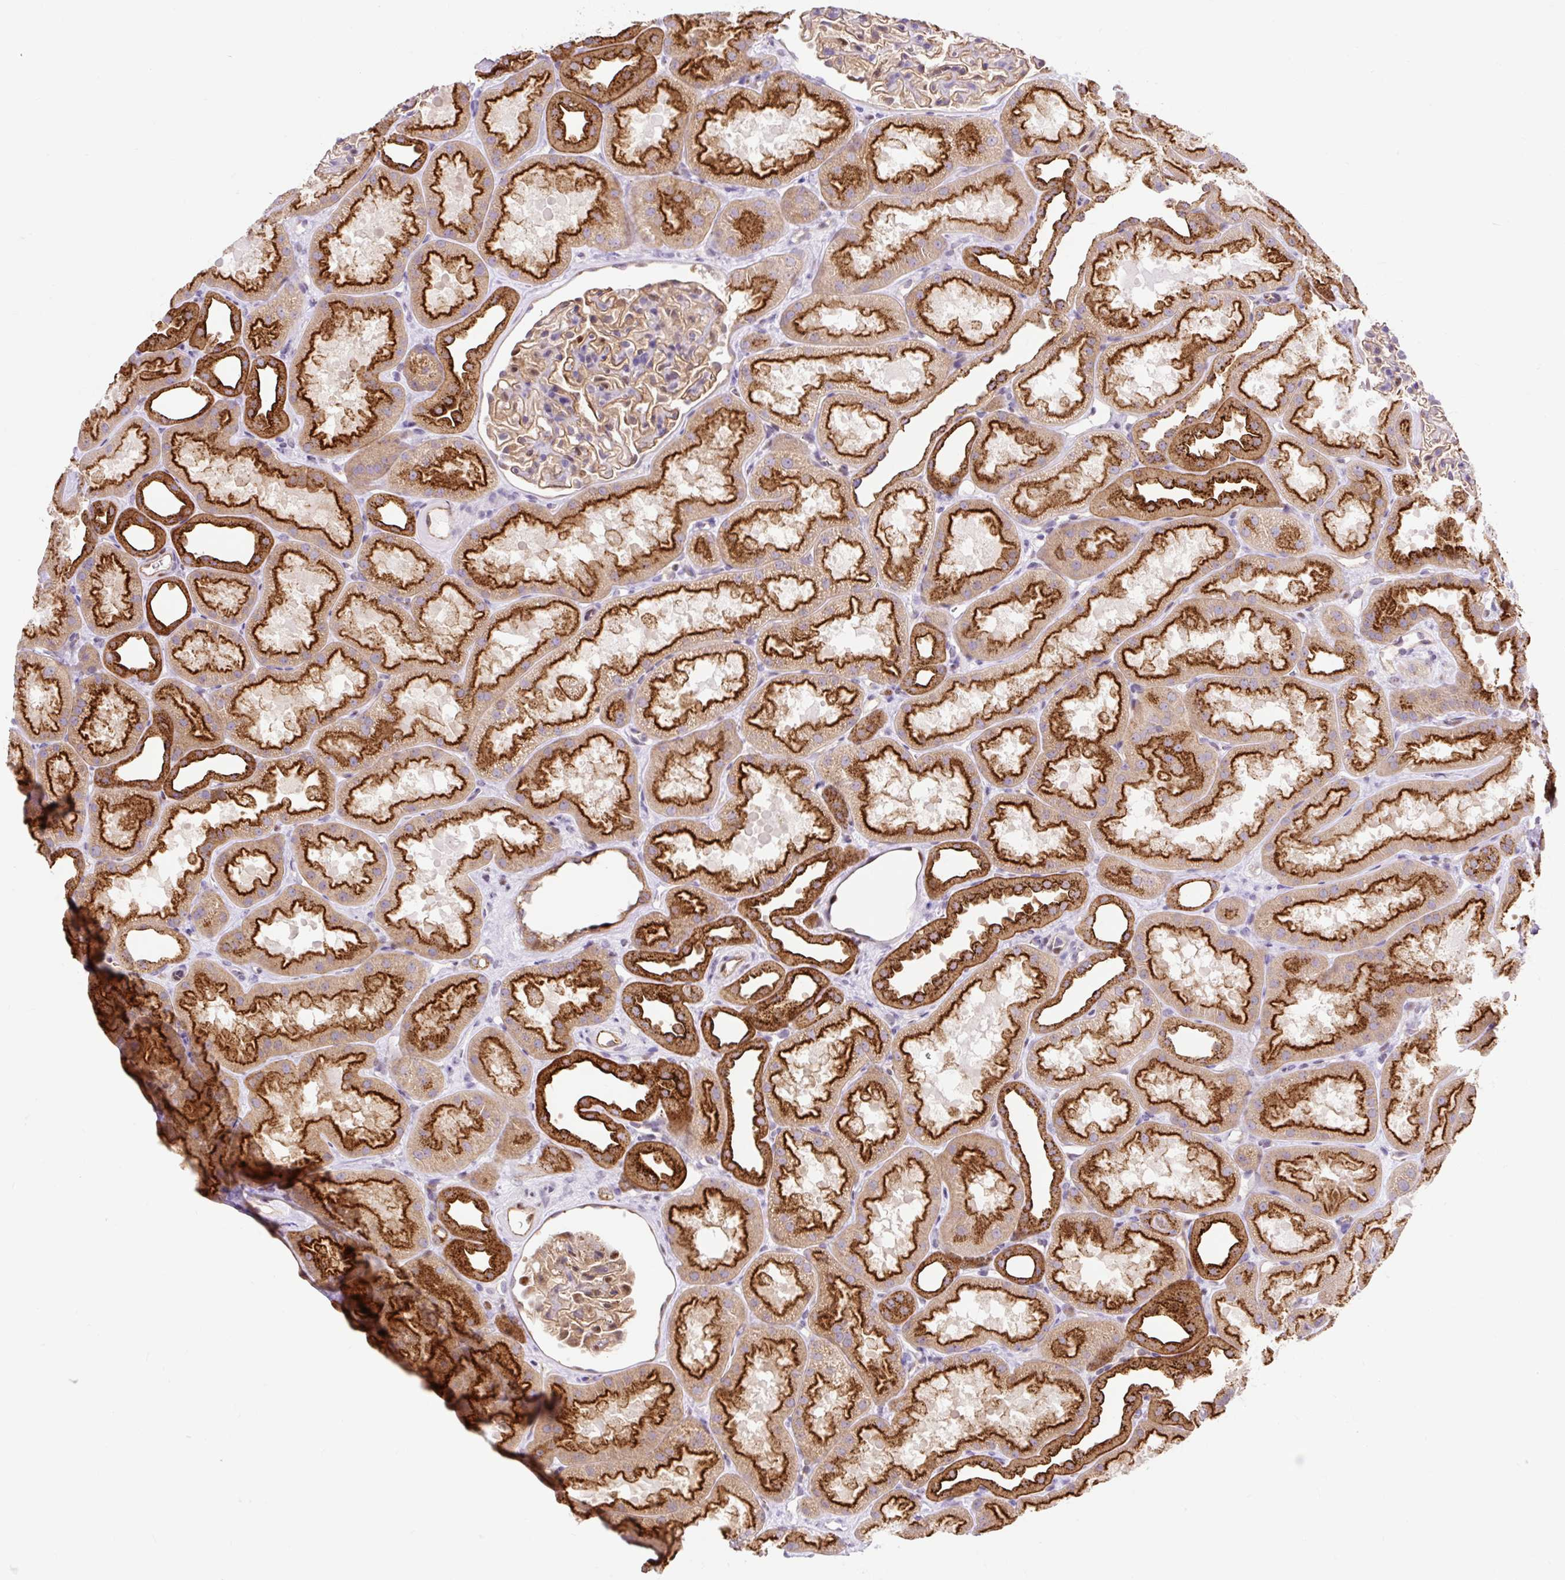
{"staining": {"intensity": "moderate", "quantity": "25%-75%", "location": "cytoplasmic/membranous"}, "tissue": "kidney", "cell_type": "Cells in glomeruli", "image_type": "normal", "snomed": [{"axis": "morphology", "description": "Normal tissue, NOS"}, {"axis": "topography", "description": "Kidney"}], "caption": "Protein staining by IHC shows moderate cytoplasmic/membranous staining in approximately 25%-75% of cells in glomeruli in normal kidney.", "gene": "HIP1R", "patient": {"sex": "male", "age": 61}}